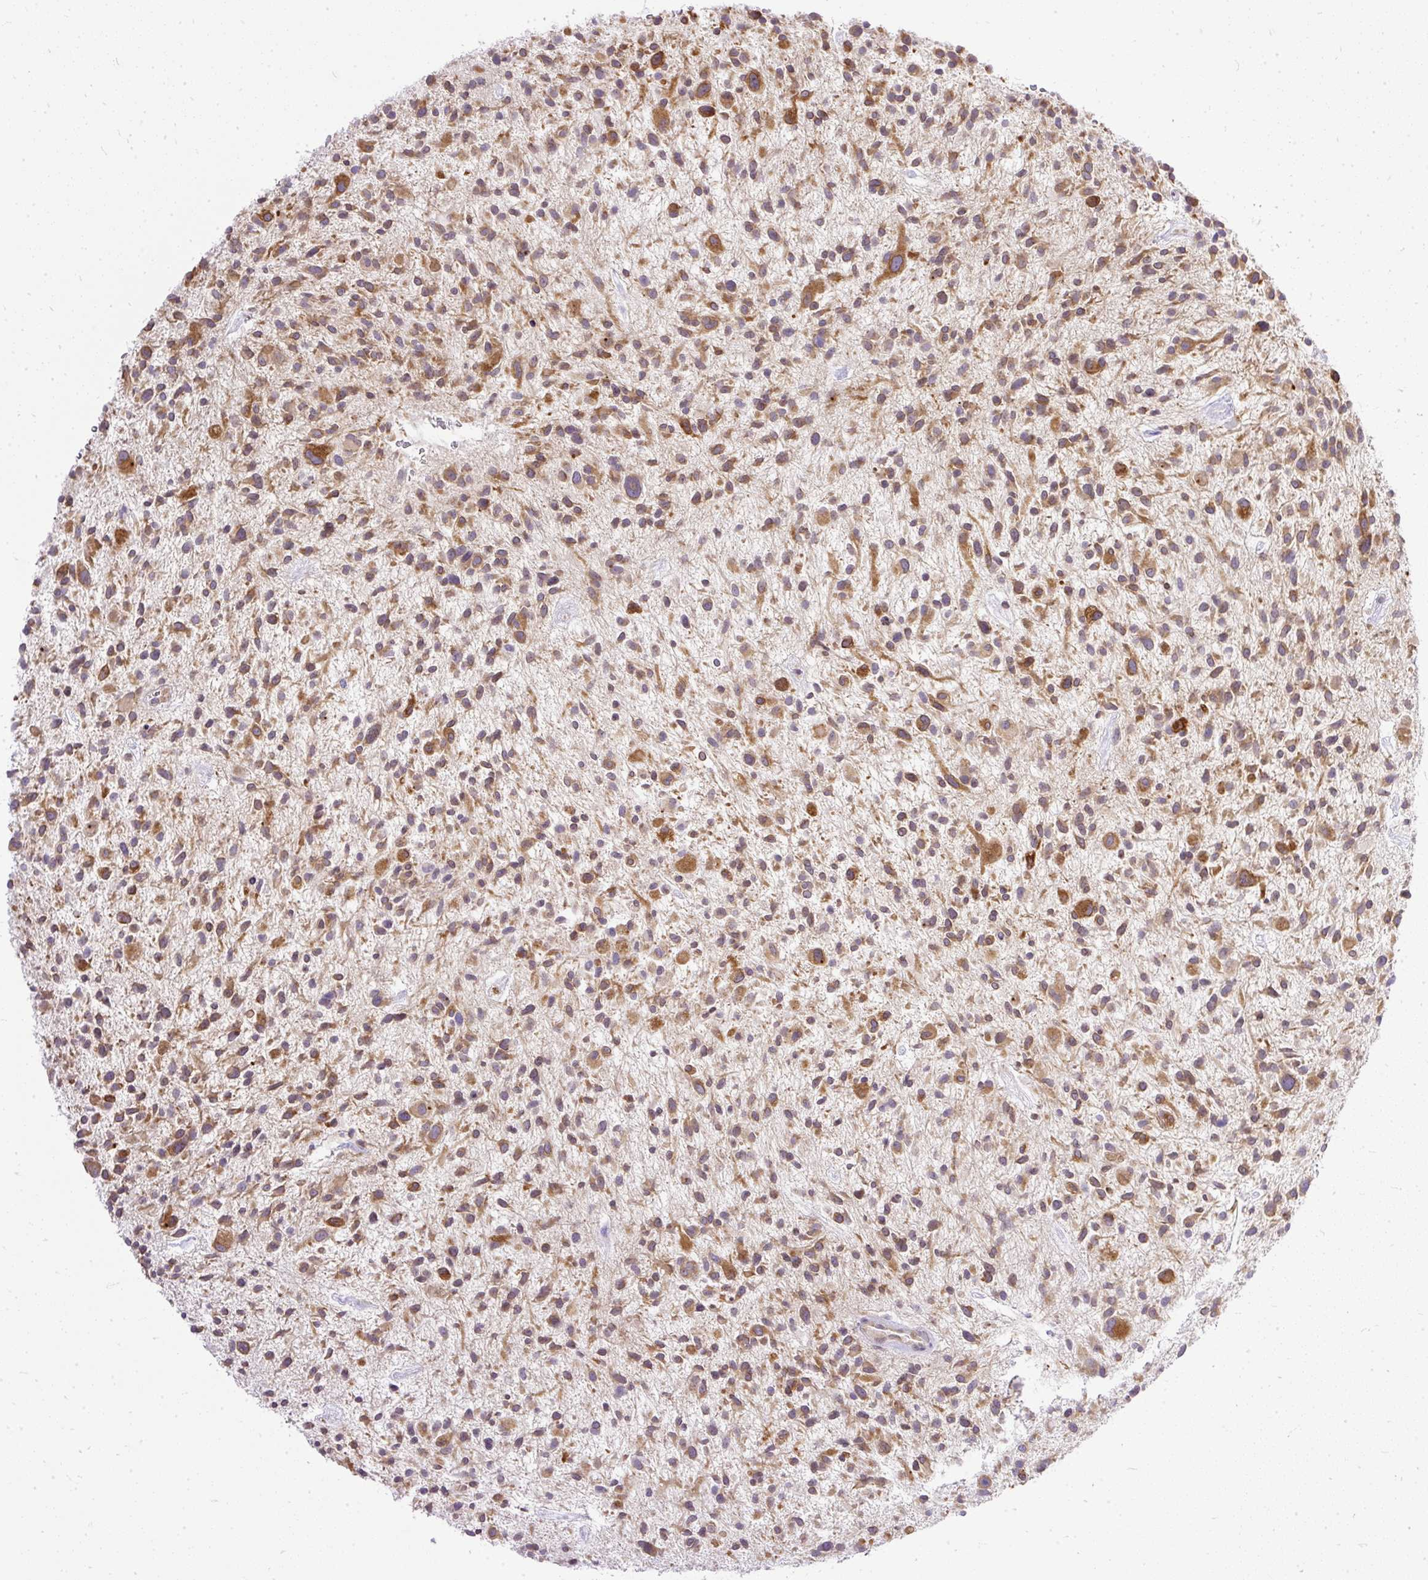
{"staining": {"intensity": "moderate", "quantity": ">75%", "location": "cytoplasmic/membranous"}, "tissue": "glioma", "cell_type": "Tumor cells", "image_type": "cancer", "snomed": [{"axis": "morphology", "description": "Glioma, malignant, High grade"}, {"axis": "topography", "description": "Brain"}], "caption": "IHC photomicrograph of neoplastic tissue: human malignant glioma (high-grade) stained using IHC shows medium levels of moderate protein expression localized specifically in the cytoplasmic/membranous of tumor cells, appearing as a cytoplasmic/membranous brown color.", "gene": "AMFR", "patient": {"sex": "male", "age": 47}}